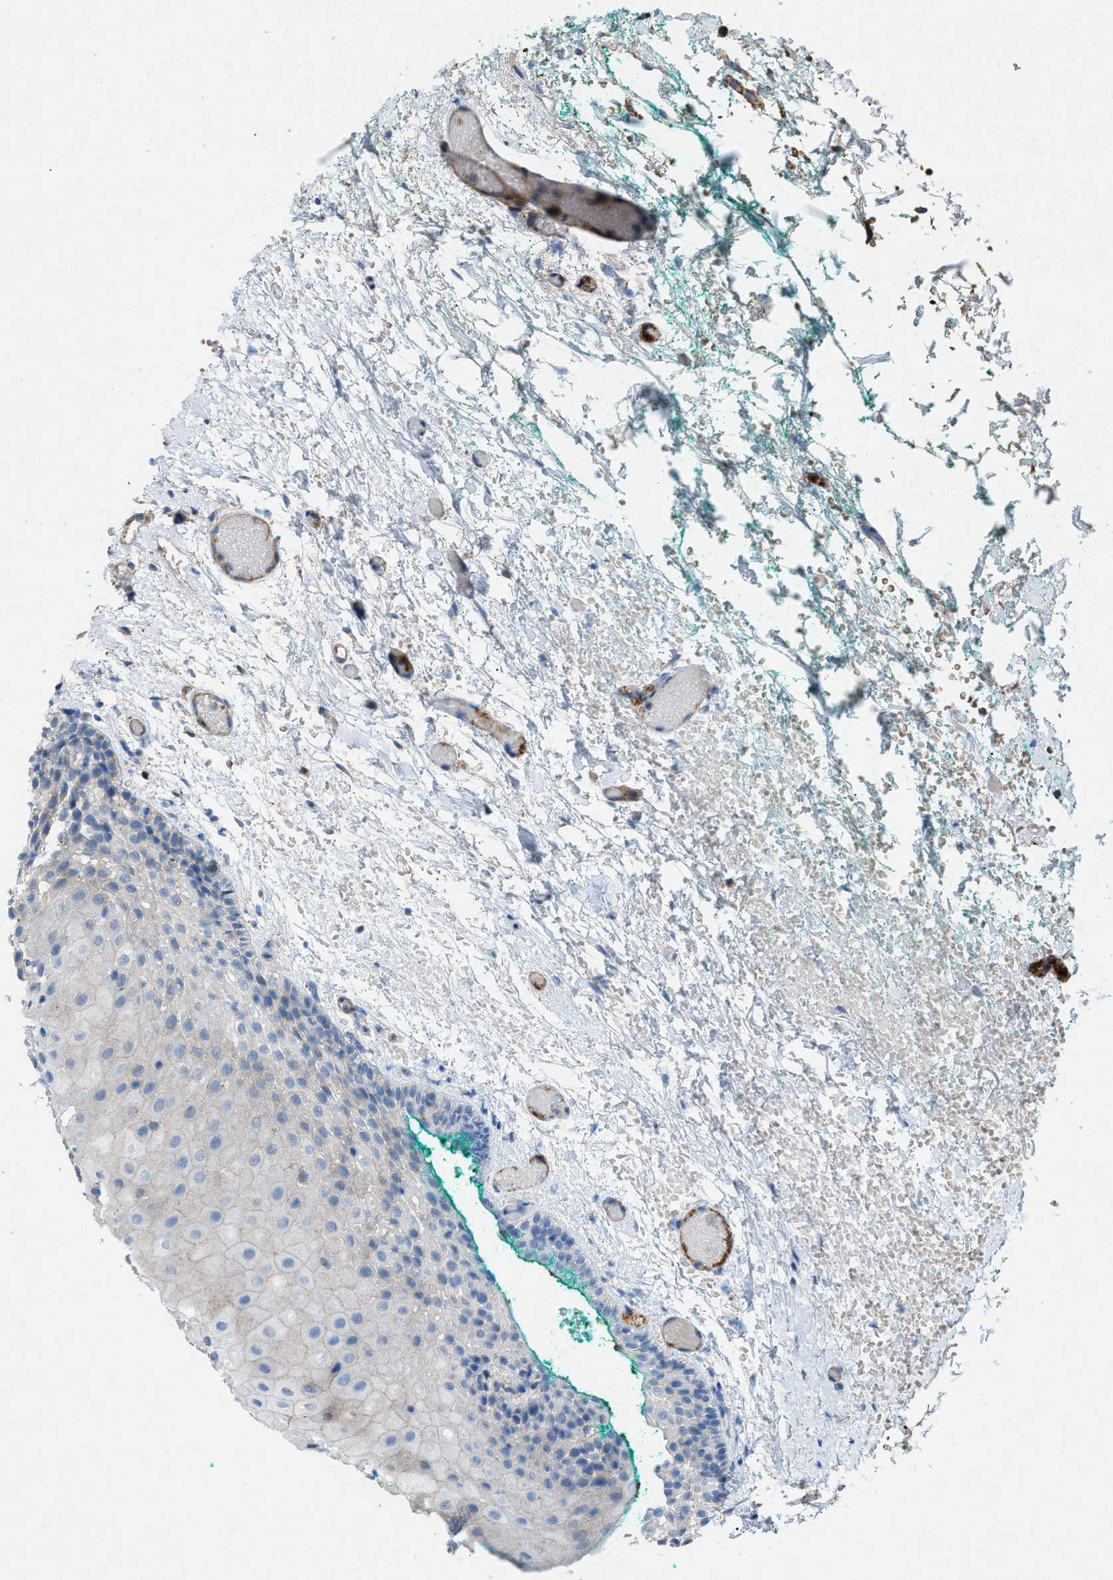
{"staining": {"intensity": "negative", "quantity": "none", "location": "none"}, "tissue": "oral mucosa", "cell_type": "Squamous epithelial cells", "image_type": "normal", "snomed": [{"axis": "morphology", "description": "Normal tissue, NOS"}, {"axis": "morphology", "description": "Squamous cell carcinoma, NOS"}, {"axis": "topography", "description": "Oral tissue"}, {"axis": "topography", "description": "Salivary gland"}, {"axis": "topography", "description": "Head-Neck"}], "caption": "Immunohistochemical staining of benign oral mucosa shows no significant positivity in squamous epithelial cells. The staining was performed using DAB (3,3'-diaminobenzidine) to visualize the protein expression in brown, while the nuclei were stained in blue with hematoxylin (Magnification: 20x).", "gene": "NCK2", "patient": {"sex": "female", "age": 62}}